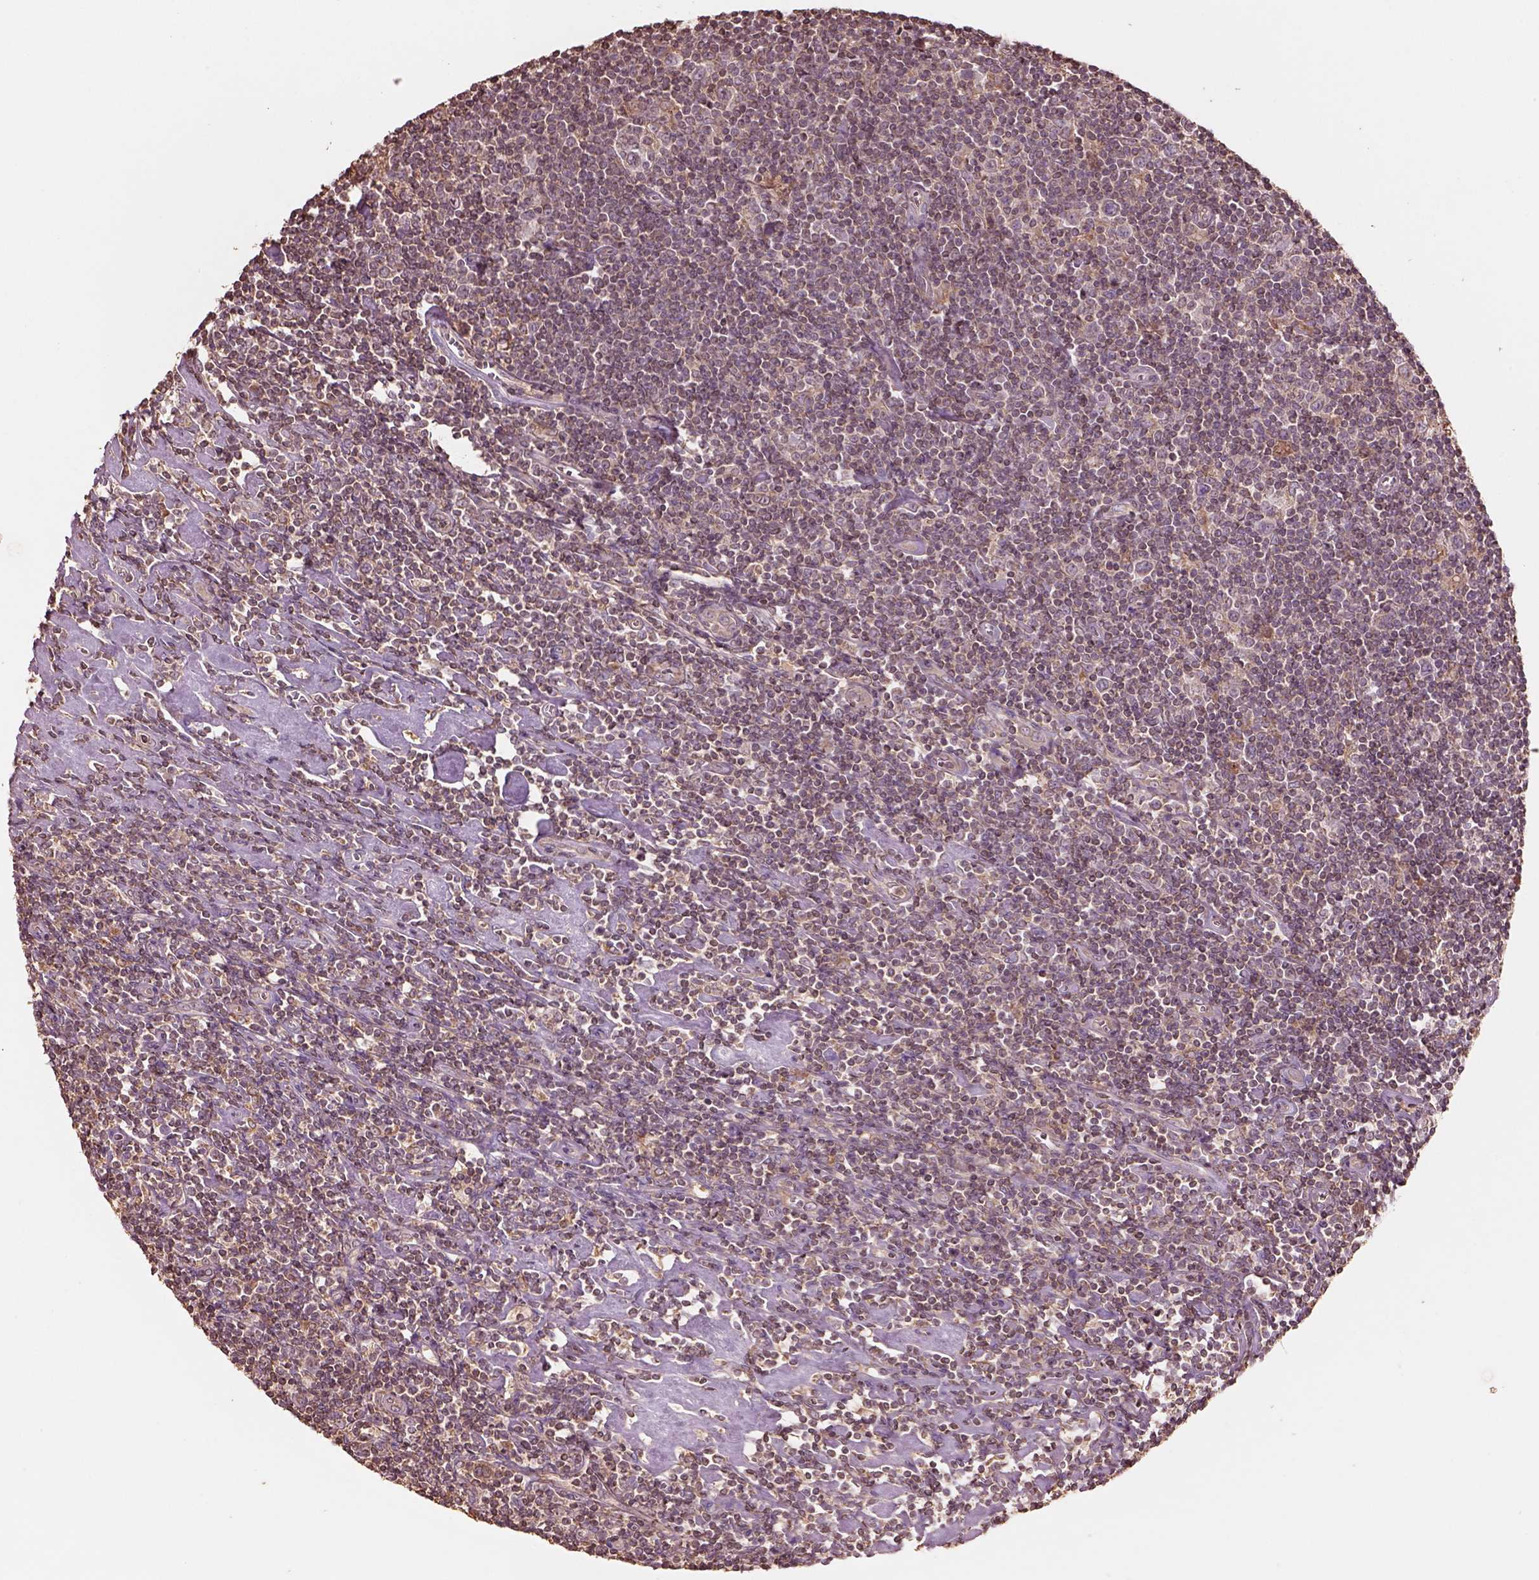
{"staining": {"intensity": "weak", "quantity": ">75%", "location": "cytoplasmic/membranous"}, "tissue": "lymphoma", "cell_type": "Tumor cells", "image_type": "cancer", "snomed": [{"axis": "morphology", "description": "Hodgkin's disease, NOS"}, {"axis": "topography", "description": "Lymph node"}], "caption": "IHC of Hodgkin's disease displays low levels of weak cytoplasmic/membranous positivity in approximately >75% of tumor cells.", "gene": "TRADD", "patient": {"sex": "male", "age": 40}}